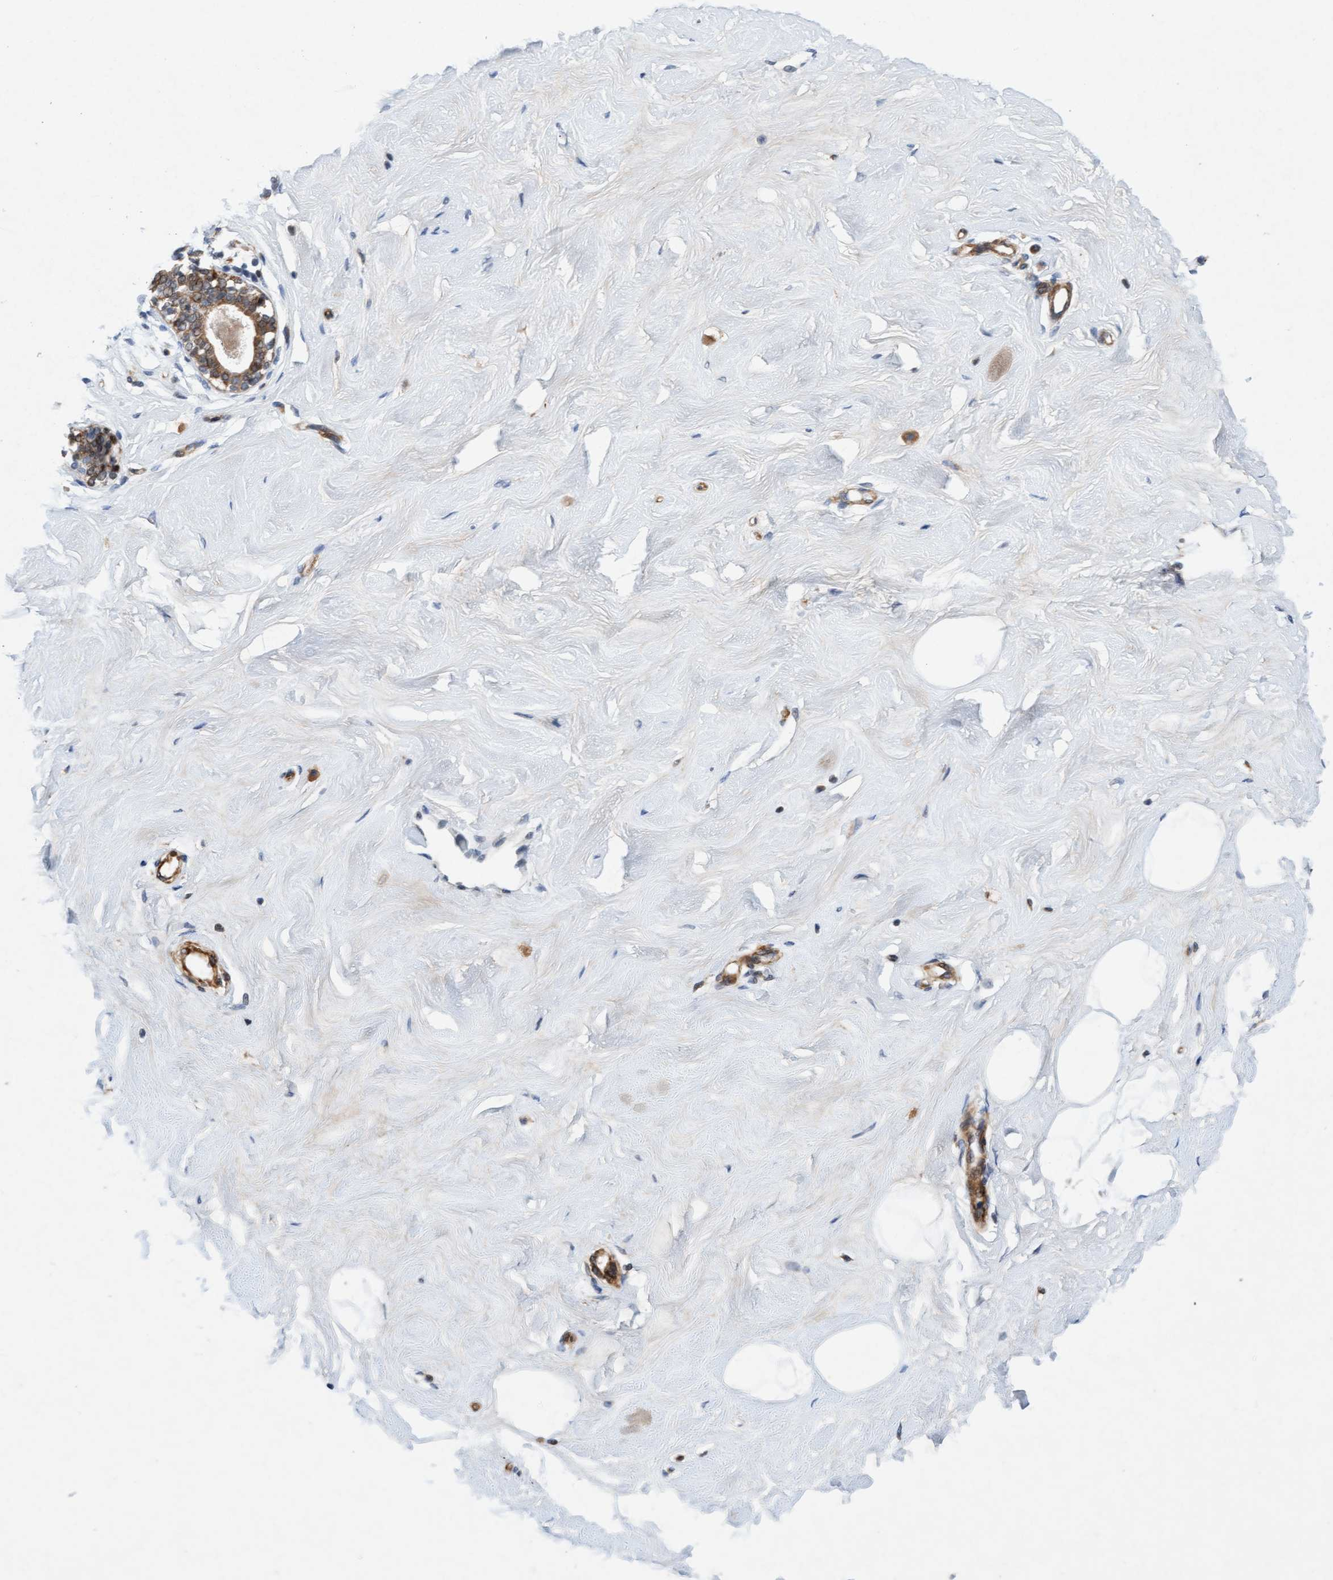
{"staining": {"intensity": "negative", "quantity": "none", "location": "none"}, "tissue": "breast", "cell_type": "Adipocytes", "image_type": "normal", "snomed": [{"axis": "morphology", "description": "Normal tissue, NOS"}, {"axis": "topography", "description": "Breast"}], "caption": "Immunohistochemistry (IHC) of normal human breast shows no positivity in adipocytes.", "gene": "TMEM70", "patient": {"sex": "female", "age": 23}}